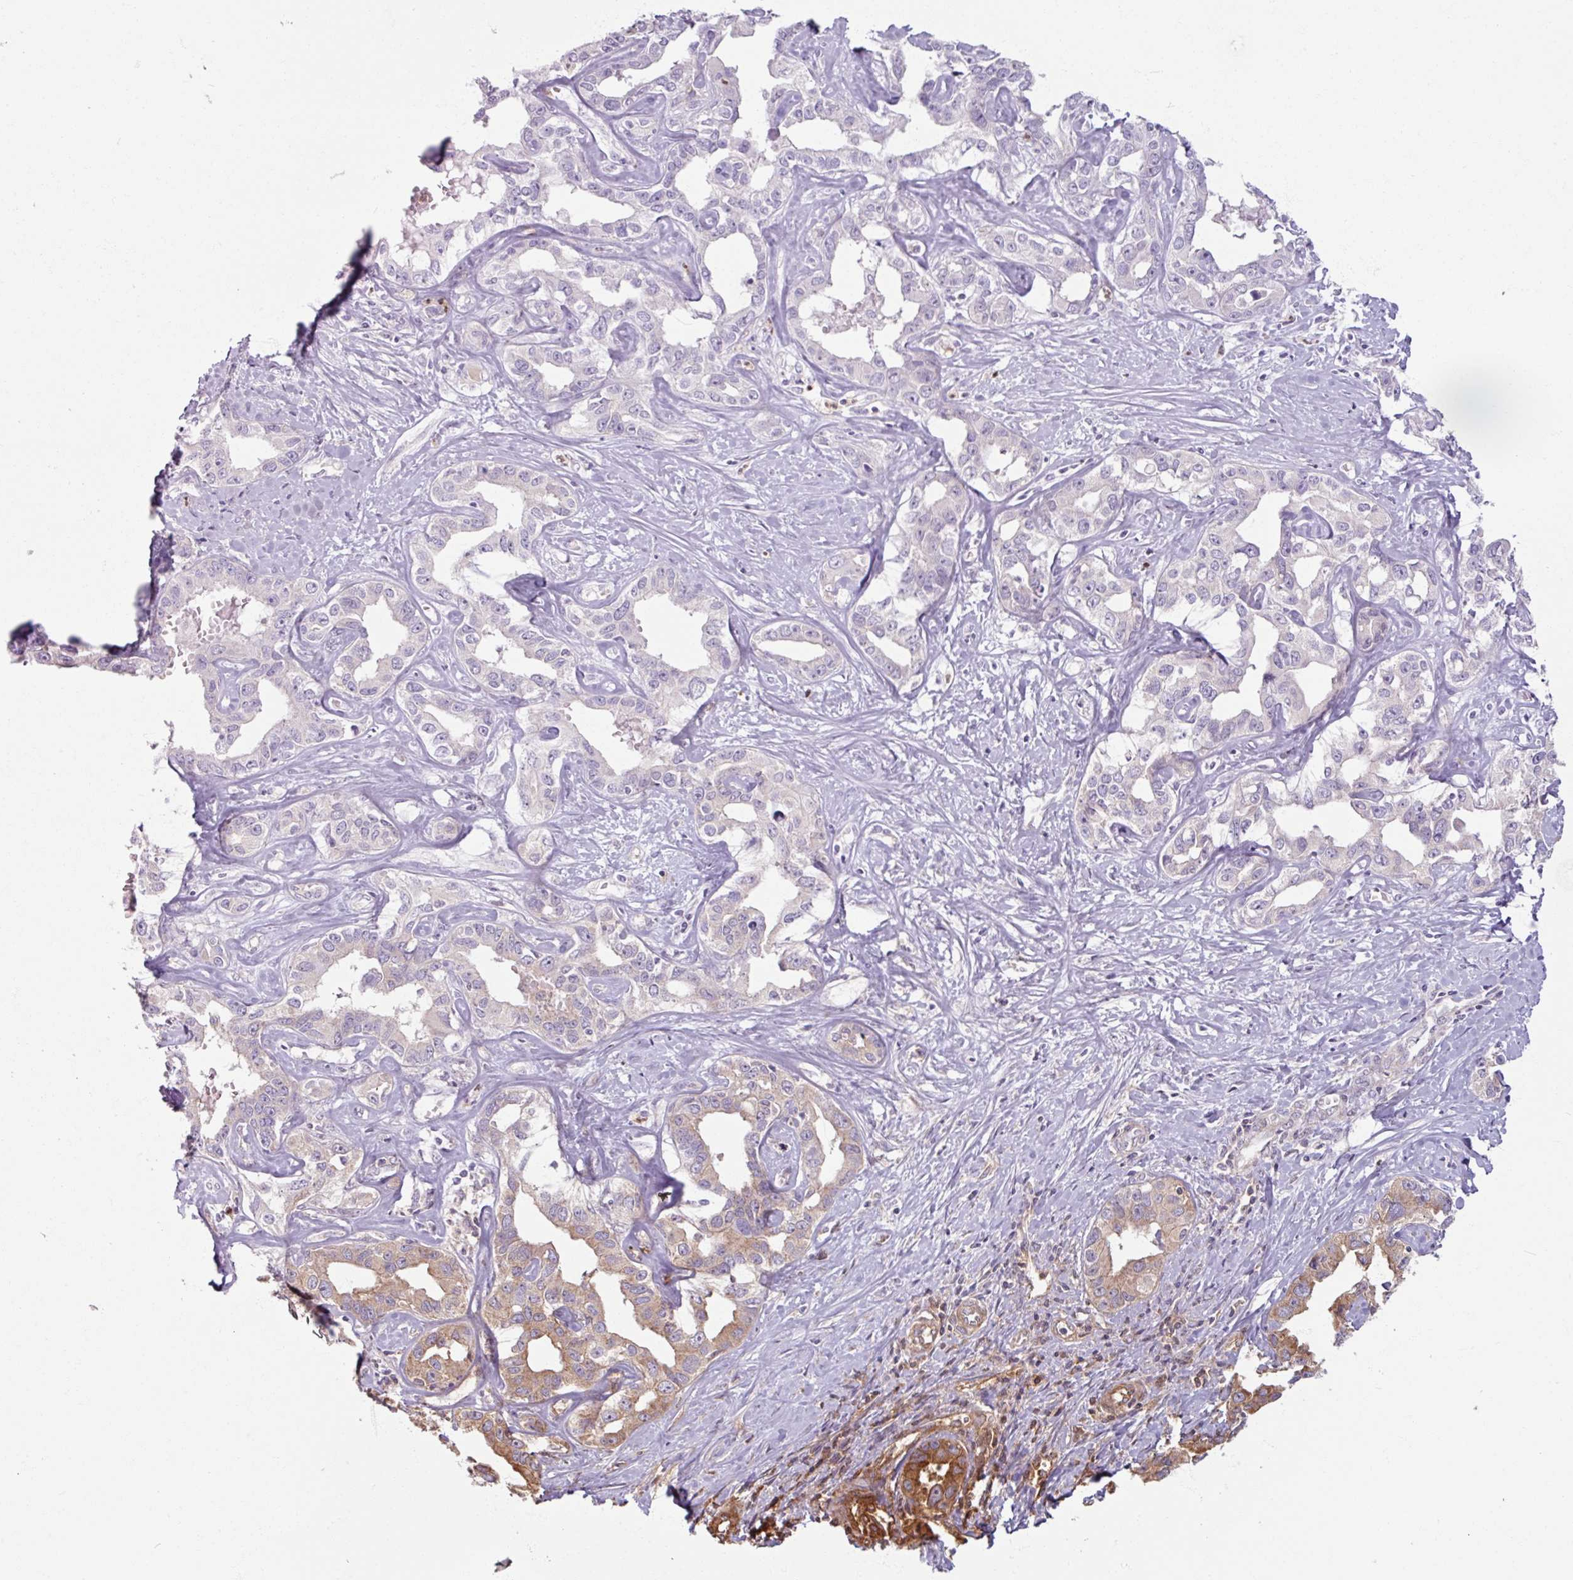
{"staining": {"intensity": "weak", "quantity": "<25%", "location": "cytoplasmic/membranous"}, "tissue": "liver cancer", "cell_type": "Tumor cells", "image_type": "cancer", "snomed": [{"axis": "morphology", "description": "Cholangiocarcinoma"}, {"axis": "topography", "description": "Liver"}], "caption": "IHC of human liver cancer (cholangiocarcinoma) shows no staining in tumor cells. The staining is performed using DAB (3,3'-diaminobenzidine) brown chromogen with nuclei counter-stained in using hematoxylin.", "gene": "ARG1", "patient": {"sex": "male", "age": 59}}